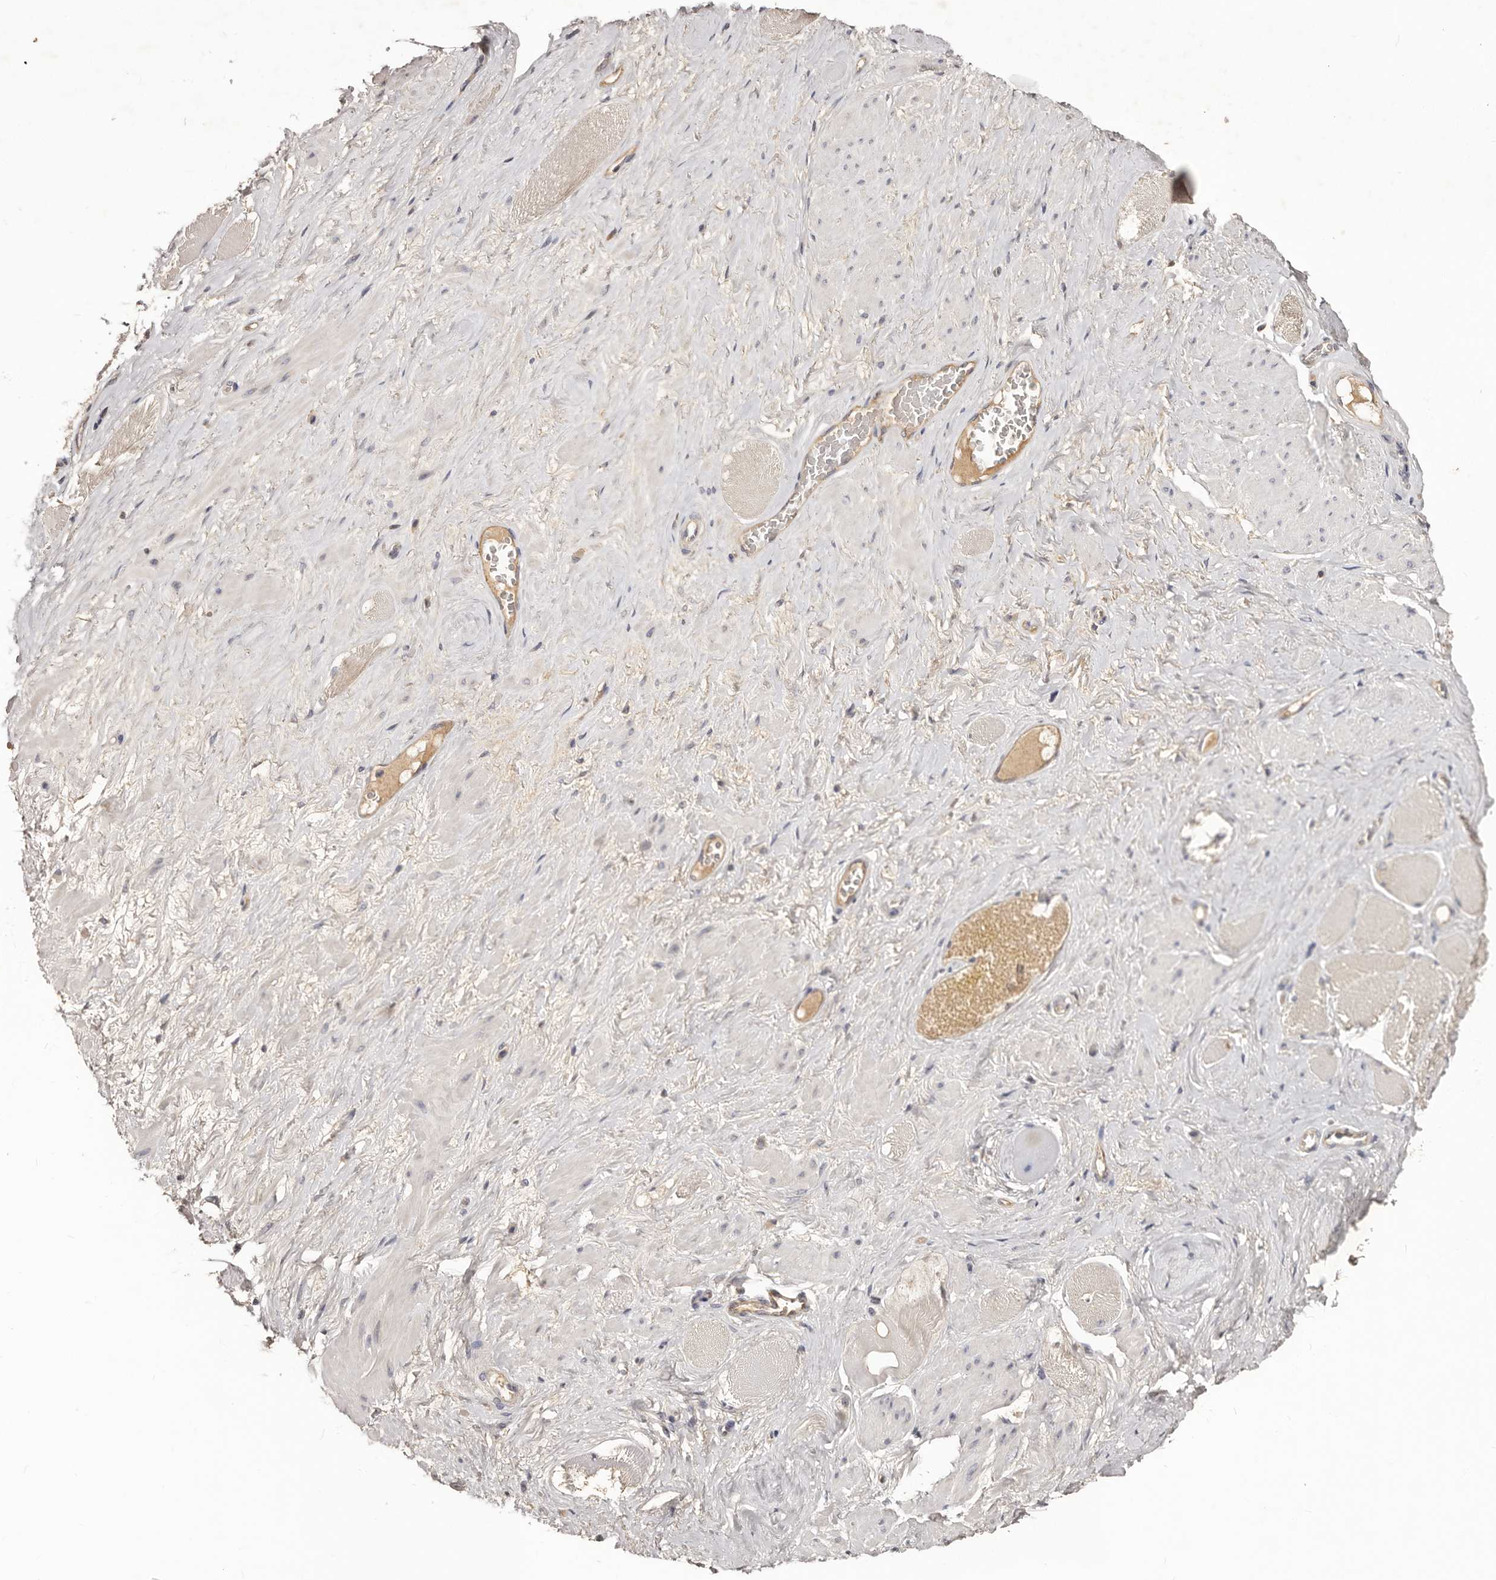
{"staining": {"intensity": "weak", "quantity": "25%-75%", "location": "cytoplasmic/membranous"}, "tissue": "adipose tissue", "cell_type": "Adipocytes", "image_type": "normal", "snomed": [{"axis": "morphology", "description": "Normal tissue, NOS"}, {"axis": "morphology", "description": "Adenocarcinoma, Low grade"}, {"axis": "topography", "description": "Prostate"}, {"axis": "topography", "description": "Peripheral nerve tissue"}], "caption": "Weak cytoplasmic/membranous protein positivity is seen in about 25%-75% of adipocytes in adipose tissue. Nuclei are stained in blue.", "gene": "LTV1", "patient": {"sex": "male", "age": 63}}